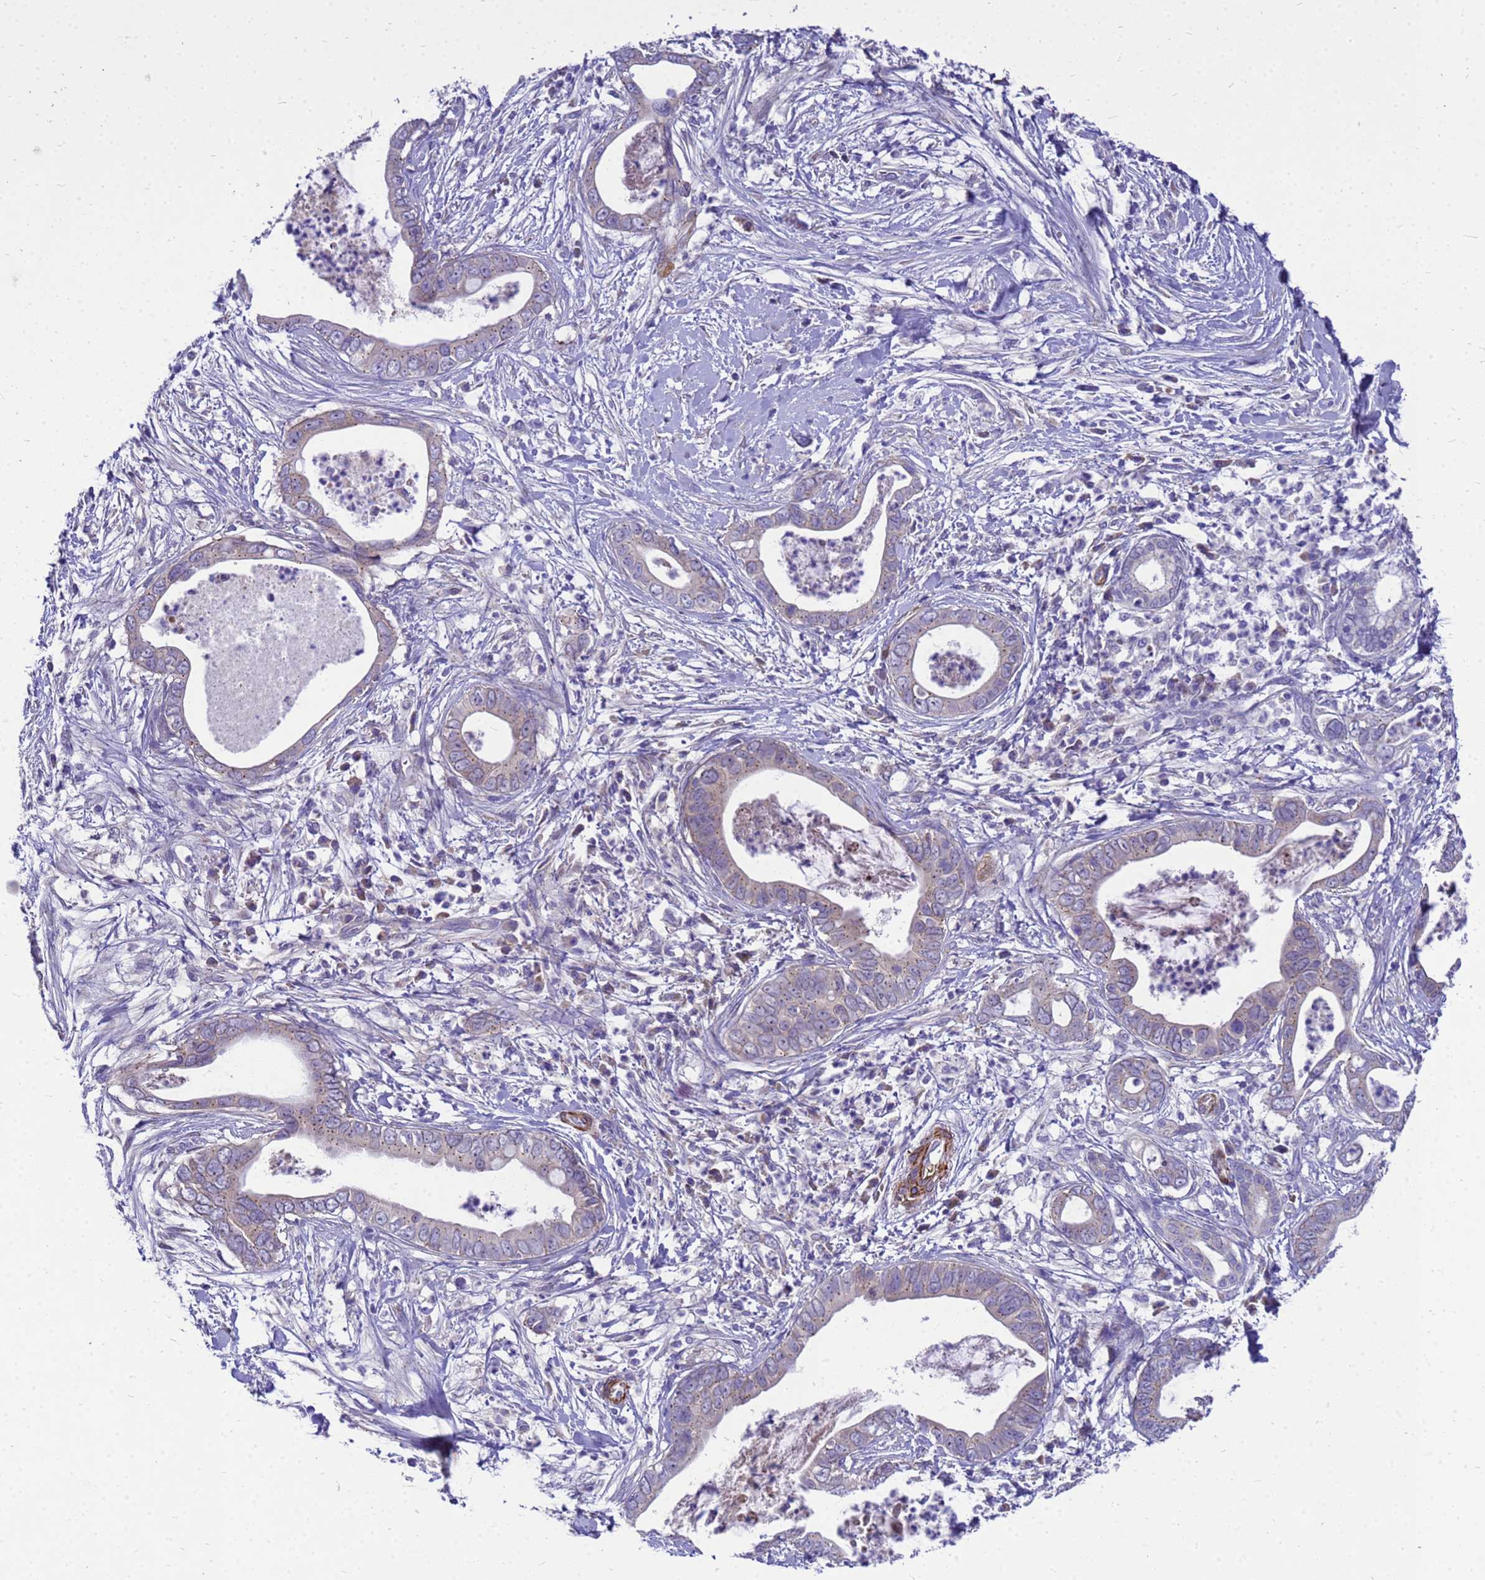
{"staining": {"intensity": "weak", "quantity": "<25%", "location": "cytoplasmic/membranous"}, "tissue": "pancreatic cancer", "cell_type": "Tumor cells", "image_type": "cancer", "snomed": [{"axis": "morphology", "description": "Adenocarcinoma, NOS"}, {"axis": "topography", "description": "Pancreas"}], "caption": "Immunohistochemistry of human pancreatic cancer shows no expression in tumor cells. (DAB (3,3'-diaminobenzidine) IHC with hematoxylin counter stain).", "gene": "POP7", "patient": {"sex": "male", "age": 75}}